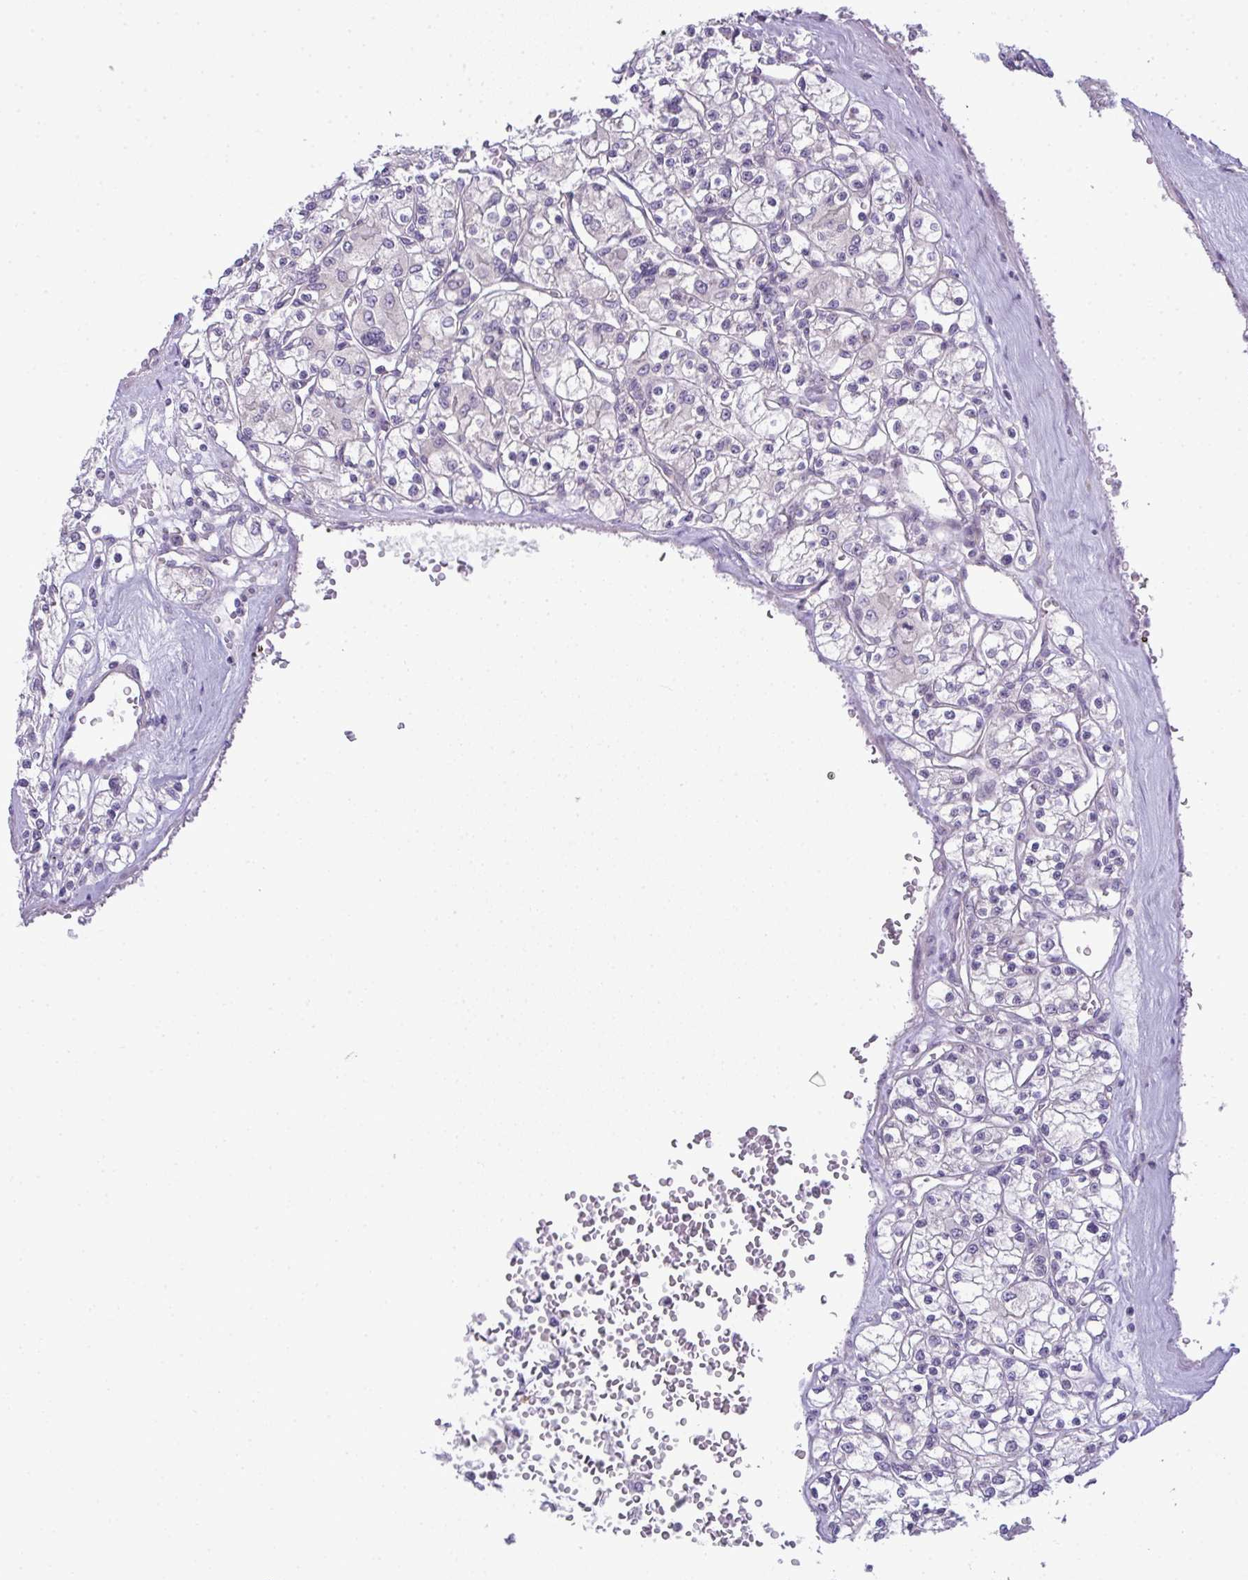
{"staining": {"intensity": "negative", "quantity": "none", "location": "none"}, "tissue": "renal cancer", "cell_type": "Tumor cells", "image_type": "cancer", "snomed": [{"axis": "morphology", "description": "Adenocarcinoma, NOS"}, {"axis": "topography", "description": "Kidney"}], "caption": "Tumor cells show no significant protein positivity in renal cancer.", "gene": "NT5C1A", "patient": {"sex": "female", "age": 59}}